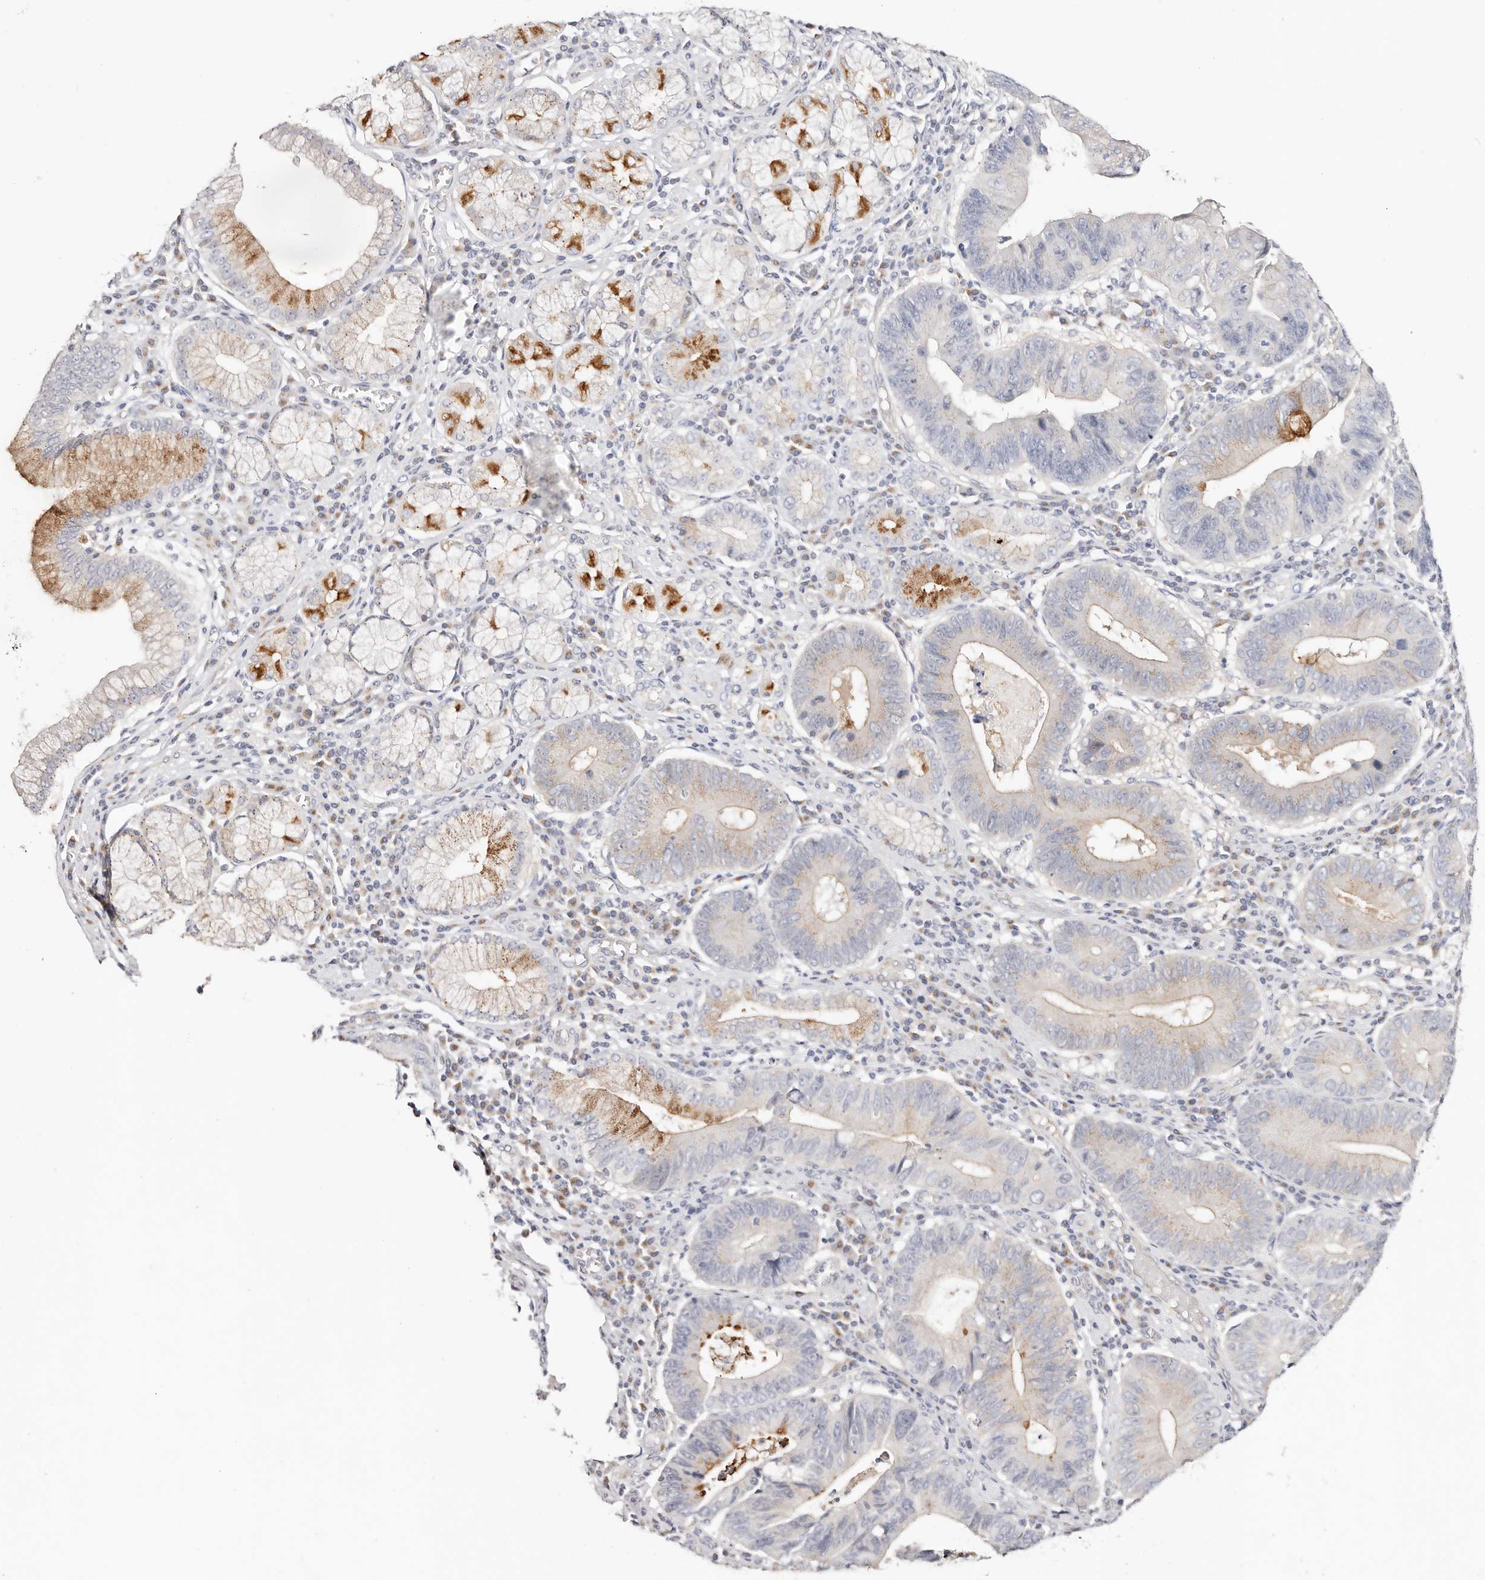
{"staining": {"intensity": "strong", "quantity": "<25%", "location": "cytoplasmic/membranous"}, "tissue": "stomach cancer", "cell_type": "Tumor cells", "image_type": "cancer", "snomed": [{"axis": "morphology", "description": "Adenocarcinoma, NOS"}, {"axis": "topography", "description": "Stomach"}], "caption": "A histopathology image showing strong cytoplasmic/membranous positivity in about <25% of tumor cells in stomach cancer (adenocarcinoma), as visualized by brown immunohistochemical staining.", "gene": "DNASE1", "patient": {"sex": "male", "age": 59}}